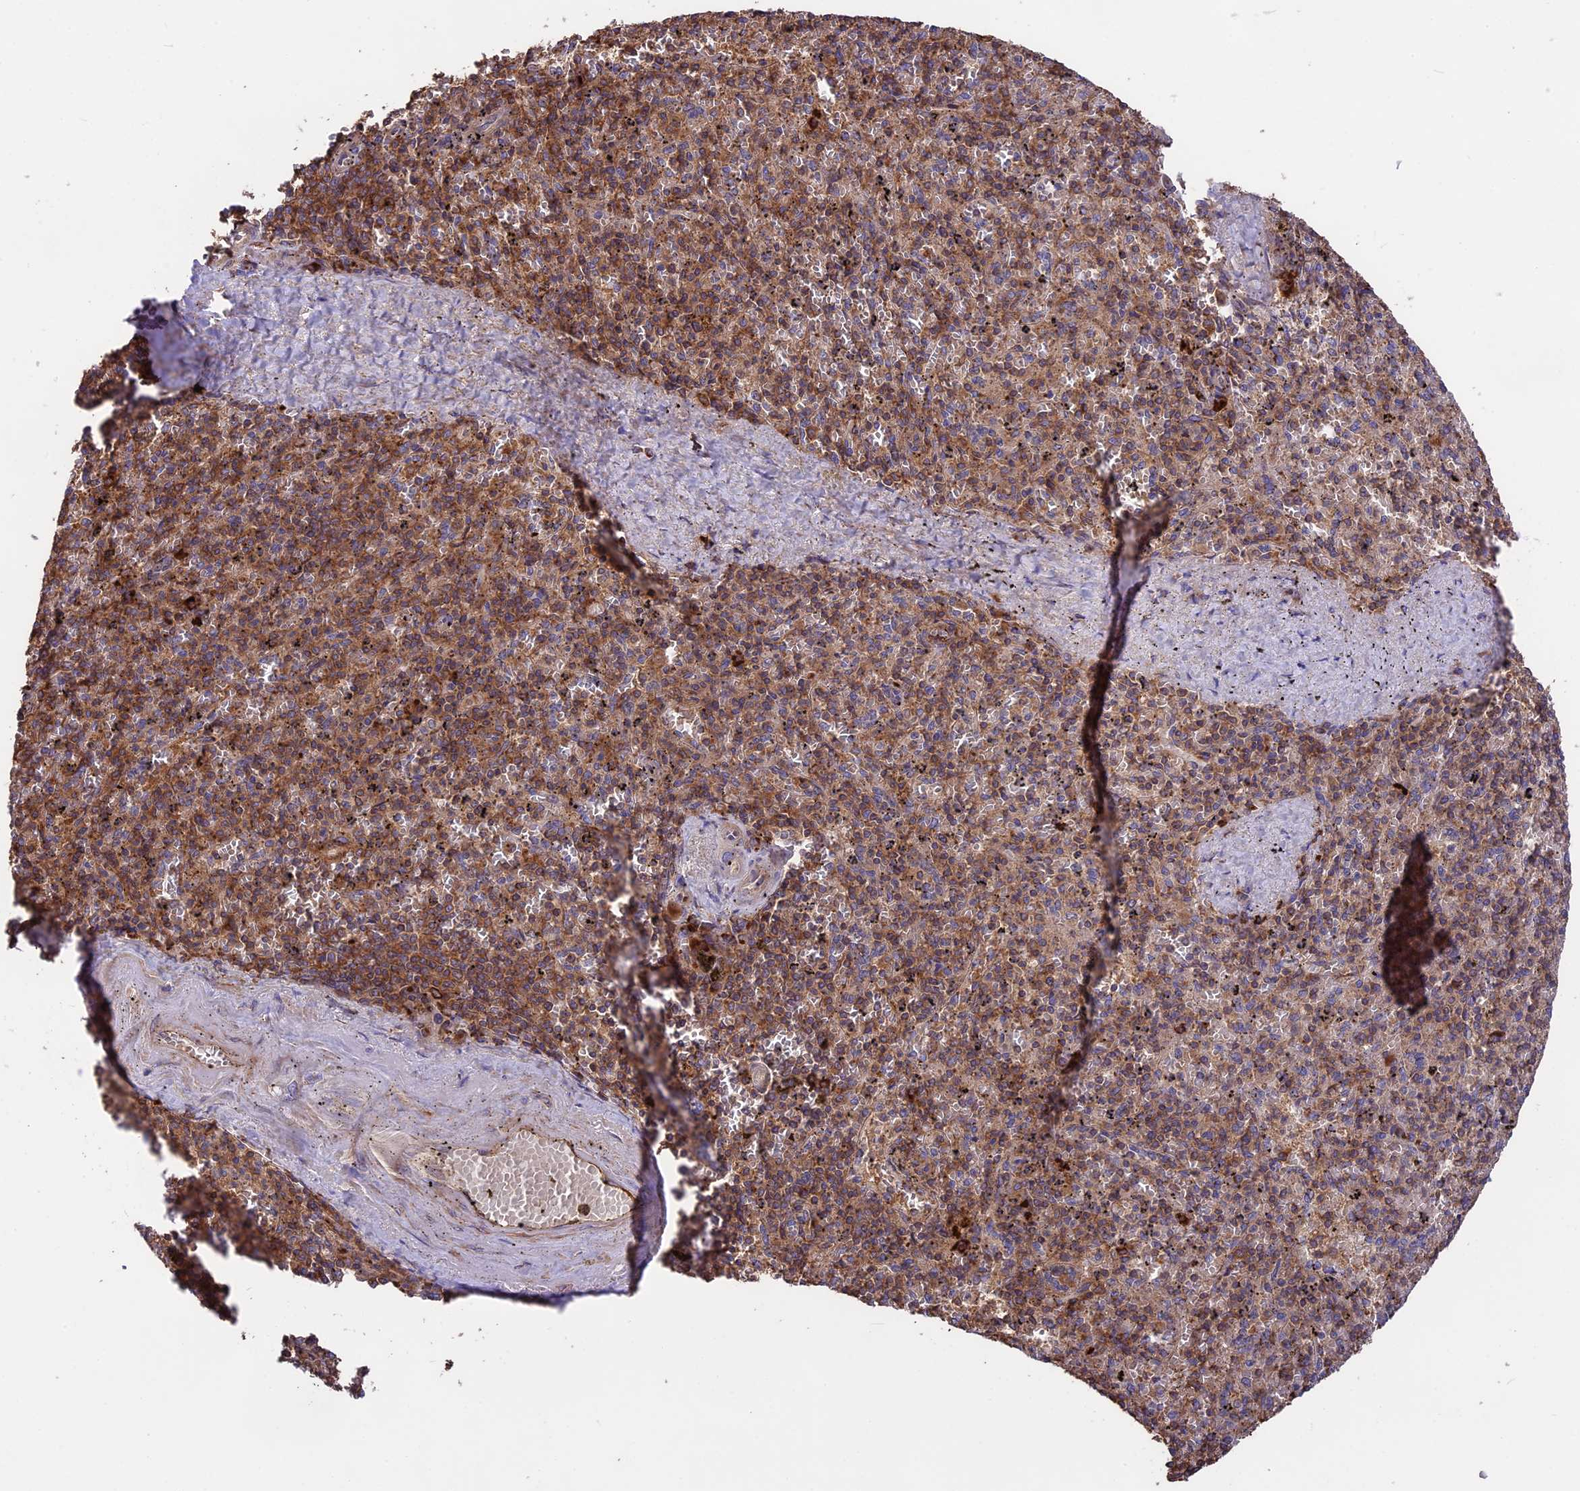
{"staining": {"intensity": "moderate", "quantity": ">75%", "location": "cytoplasmic/membranous"}, "tissue": "spleen", "cell_type": "Cells in red pulp", "image_type": "normal", "snomed": [{"axis": "morphology", "description": "Normal tissue, NOS"}, {"axis": "topography", "description": "Spleen"}], "caption": "DAB immunohistochemical staining of unremarkable human spleen exhibits moderate cytoplasmic/membranous protein positivity in approximately >75% of cells in red pulp.", "gene": "NUDT8", "patient": {"sex": "male", "age": 82}}